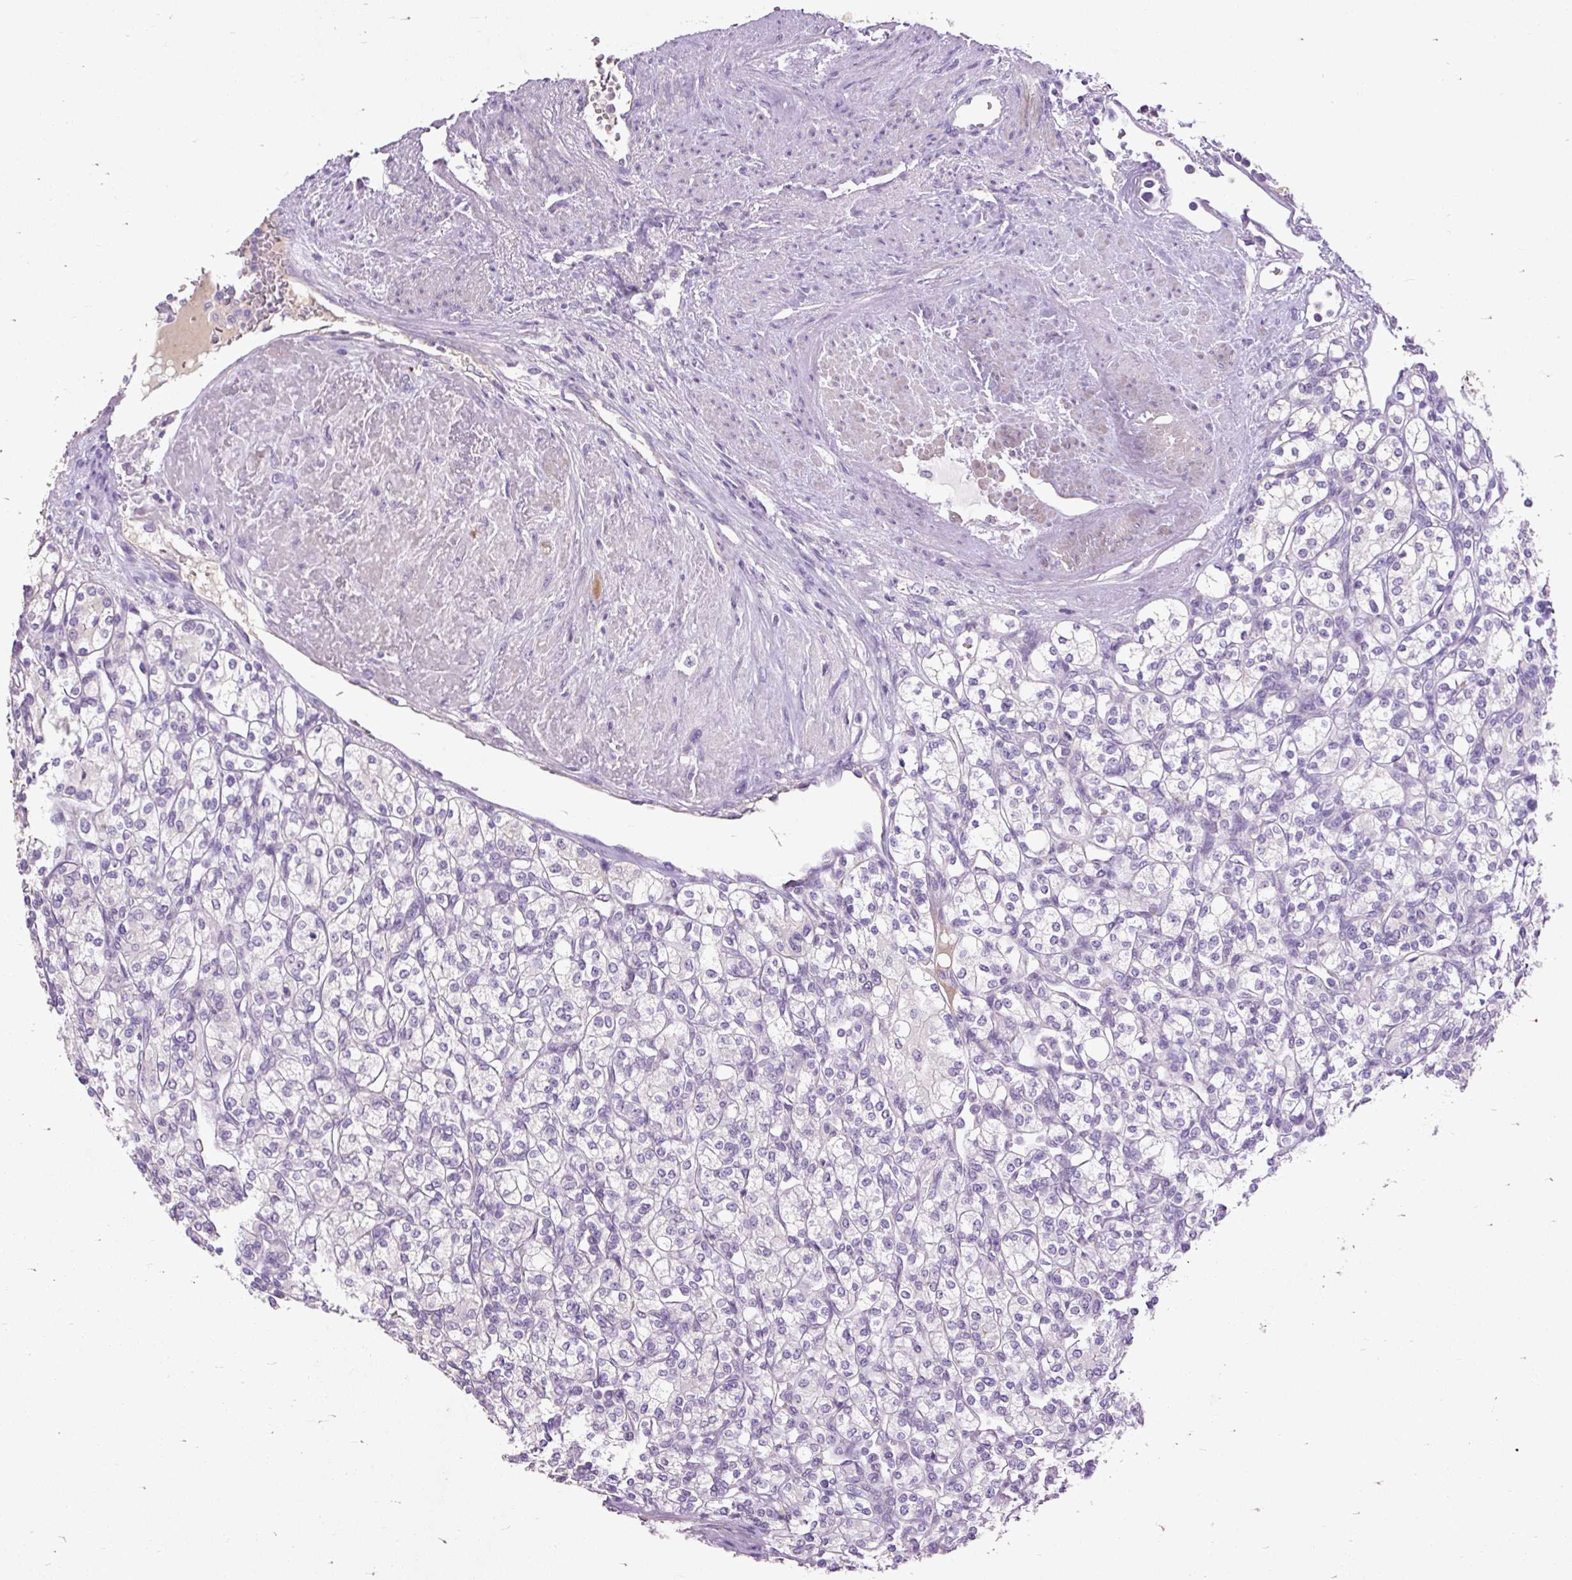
{"staining": {"intensity": "negative", "quantity": "none", "location": "none"}, "tissue": "renal cancer", "cell_type": "Tumor cells", "image_type": "cancer", "snomed": [{"axis": "morphology", "description": "Adenocarcinoma, NOS"}, {"axis": "topography", "description": "Kidney"}], "caption": "High power microscopy histopathology image of an IHC photomicrograph of renal cancer, revealing no significant positivity in tumor cells.", "gene": "KRTAP20-3", "patient": {"sex": "male", "age": 77}}